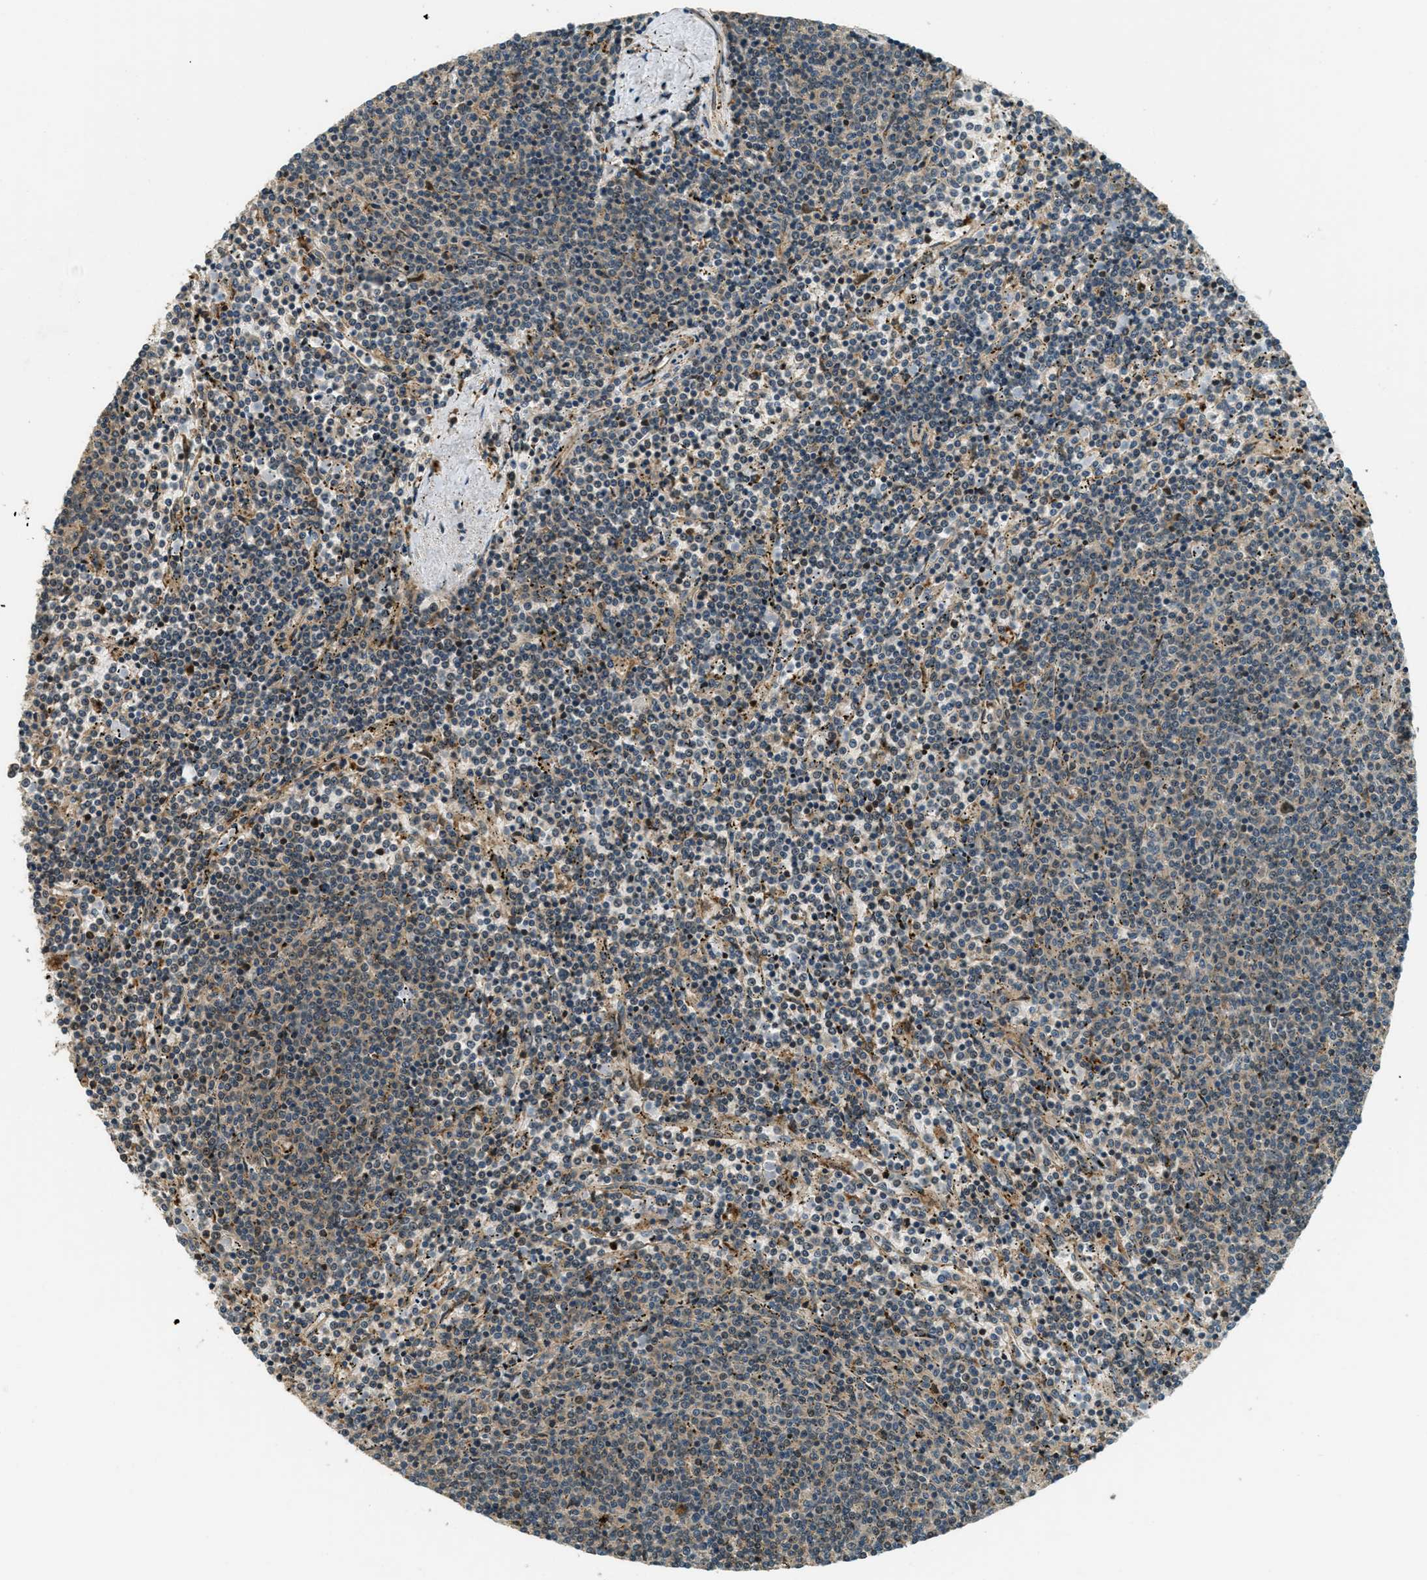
{"staining": {"intensity": "weak", "quantity": "<25%", "location": "cytoplasmic/membranous"}, "tissue": "lymphoma", "cell_type": "Tumor cells", "image_type": "cancer", "snomed": [{"axis": "morphology", "description": "Malignant lymphoma, non-Hodgkin's type, Low grade"}, {"axis": "topography", "description": "Spleen"}], "caption": "IHC of human malignant lymphoma, non-Hodgkin's type (low-grade) exhibits no positivity in tumor cells.", "gene": "PTPN23", "patient": {"sex": "female", "age": 50}}